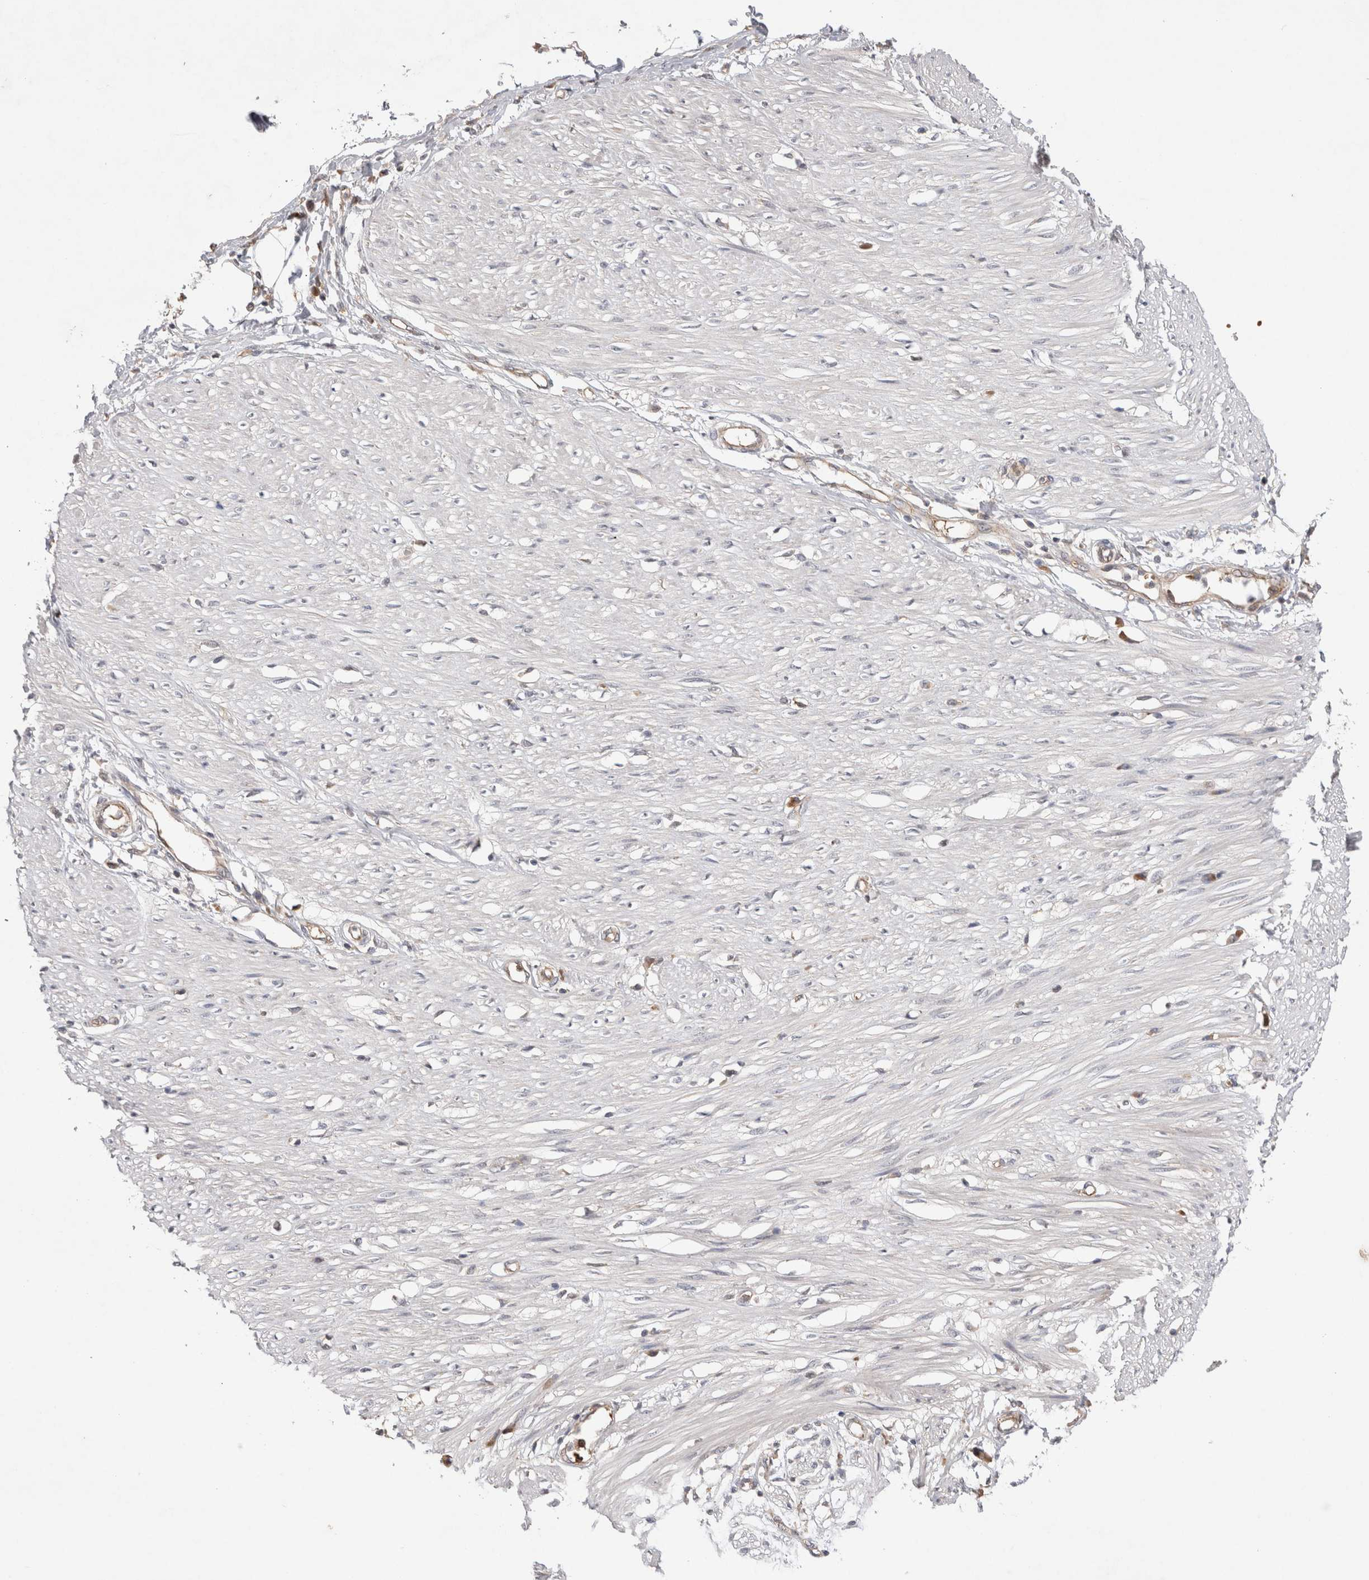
{"staining": {"intensity": "negative", "quantity": "none", "location": "none"}, "tissue": "adipose tissue", "cell_type": "Adipocytes", "image_type": "normal", "snomed": [{"axis": "morphology", "description": "Normal tissue, NOS"}, {"axis": "morphology", "description": "Adenocarcinoma, NOS"}, {"axis": "topography", "description": "Colon"}, {"axis": "topography", "description": "Peripheral nerve tissue"}], "caption": "Protein analysis of benign adipose tissue demonstrates no significant positivity in adipocytes. (Brightfield microscopy of DAB IHC at high magnification).", "gene": "EIF3E", "patient": {"sex": "male", "age": 14}}